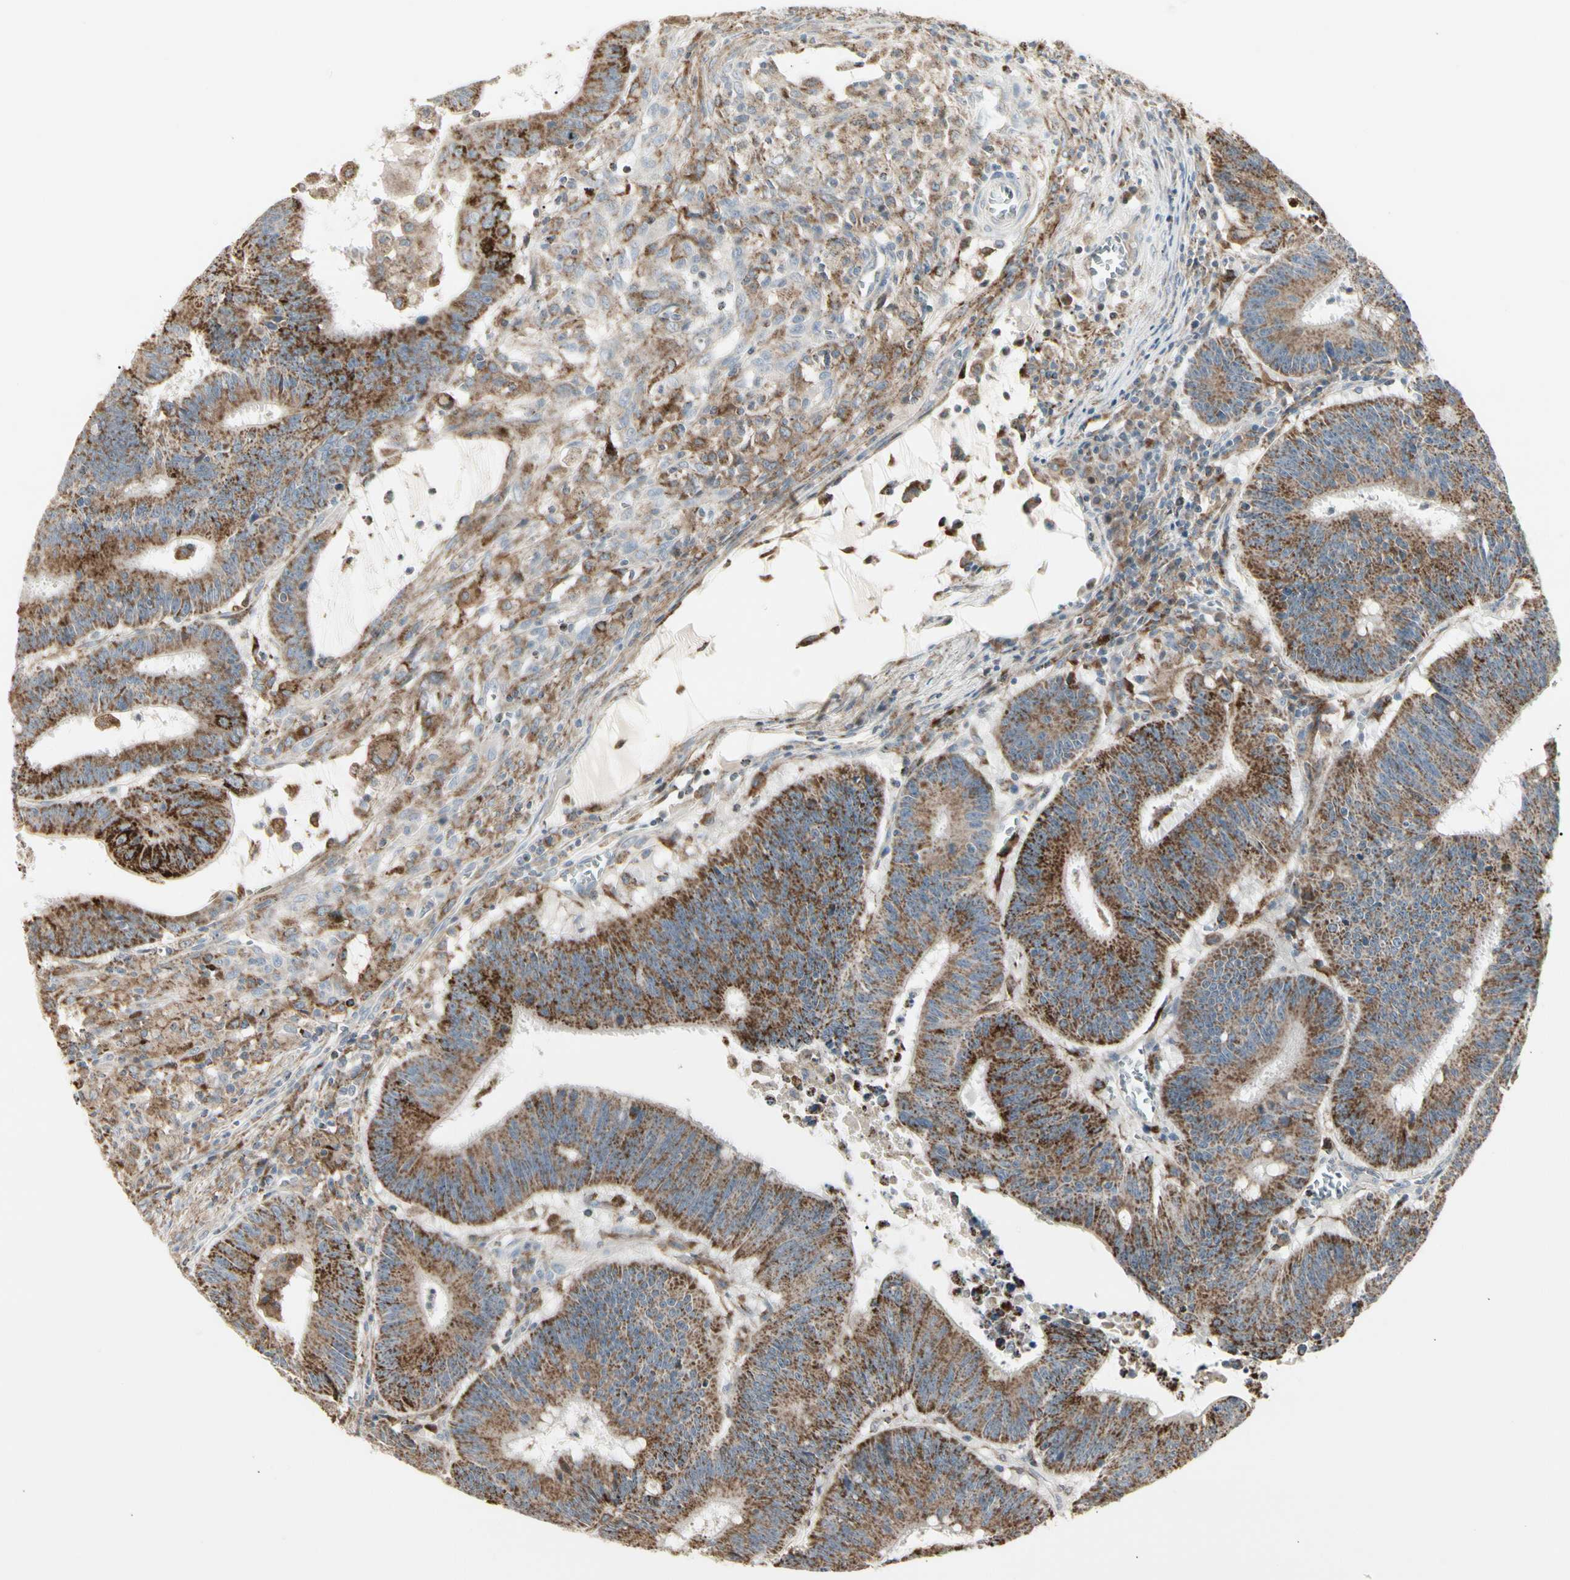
{"staining": {"intensity": "strong", "quantity": ">75%", "location": "cytoplasmic/membranous"}, "tissue": "colorectal cancer", "cell_type": "Tumor cells", "image_type": "cancer", "snomed": [{"axis": "morphology", "description": "Adenocarcinoma, NOS"}, {"axis": "topography", "description": "Colon"}], "caption": "There is high levels of strong cytoplasmic/membranous staining in tumor cells of colorectal cancer, as demonstrated by immunohistochemical staining (brown color).", "gene": "TMEM176A", "patient": {"sex": "male", "age": 45}}